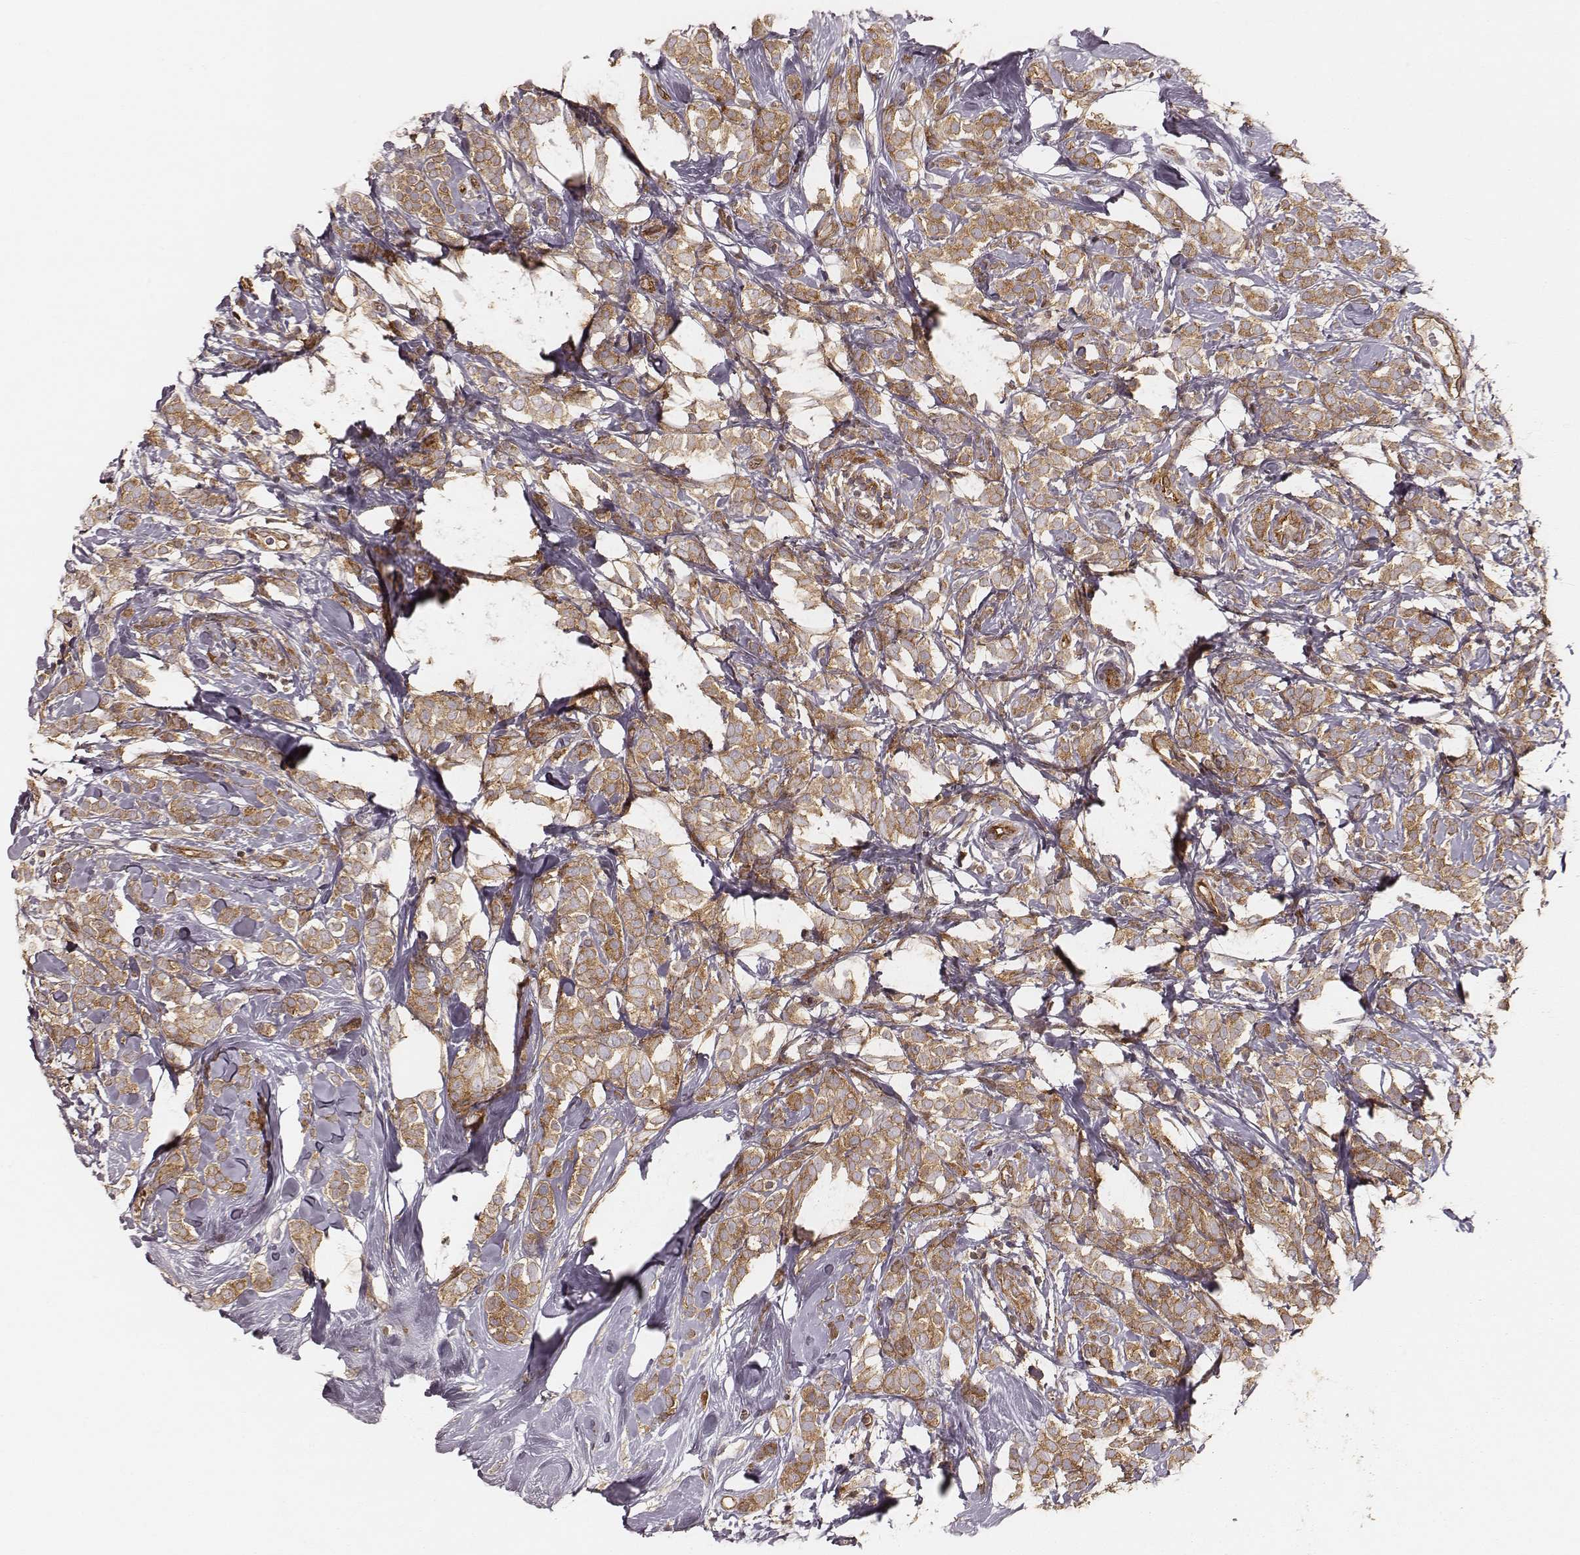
{"staining": {"intensity": "moderate", "quantity": ">75%", "location": "cytoplasmic/membranous"}, "tissue": "breast cancer", "cell_type": "Tumor cells", "image_type": "cancer", "snomed": [{"axis": "morphology", "description": "Lobular carcinoma"}, {"axis": "topography", "description": "Breast"}], "caption": "Brown immunohistochemical staining in breast cancer exhibits moderate cytoplasmic/membranous positivity in approximately >75% of tumor cells.", "gene": "CARS1", "patient": {"sex": "female", "age": 49}}